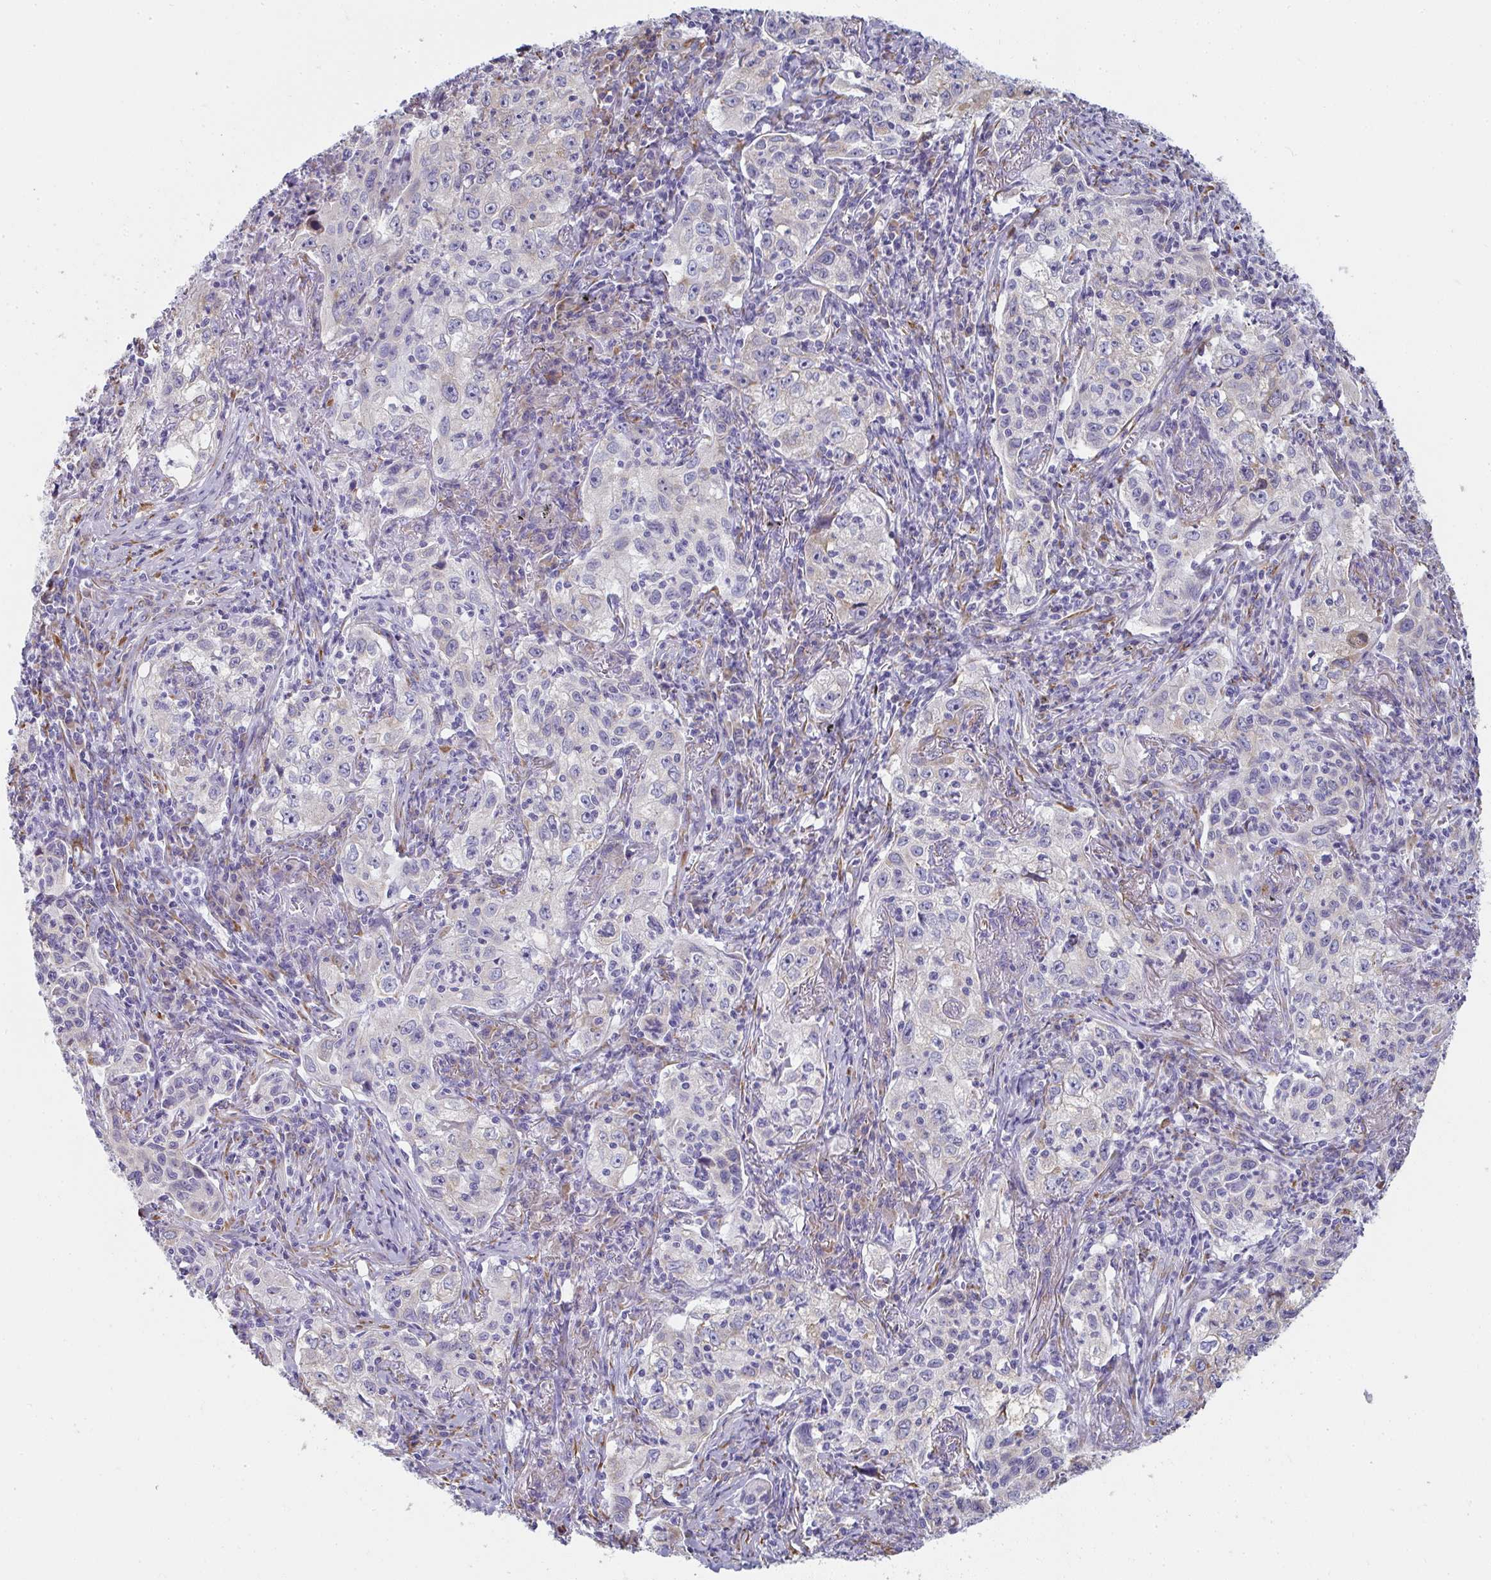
{"staining": {"intensity": "weak", "quantity": "25%-75%", "location": "cytoplasmic/membranous"}, "tissue": "lung cancer", "cell_type": "Tumor cells", "image_type": "cancer", "snomed": [{"axis": "morphology", "description": "Squamous cell carcinoma, NOS"}, {"axis": "topography", "description": "Lung"}], "caption": "A high-resolution histopathology image shows IHC staining of lung cancer, which reveals weak cytoplasmic/membranous staining in approximately 25%-75% of tumor cells. Immunohistochemistry stains the protein of interest in brown and the nuclei are stained blue.", "gene": "SHROOM1", "patient": {"sex": "male", "age": 71}}